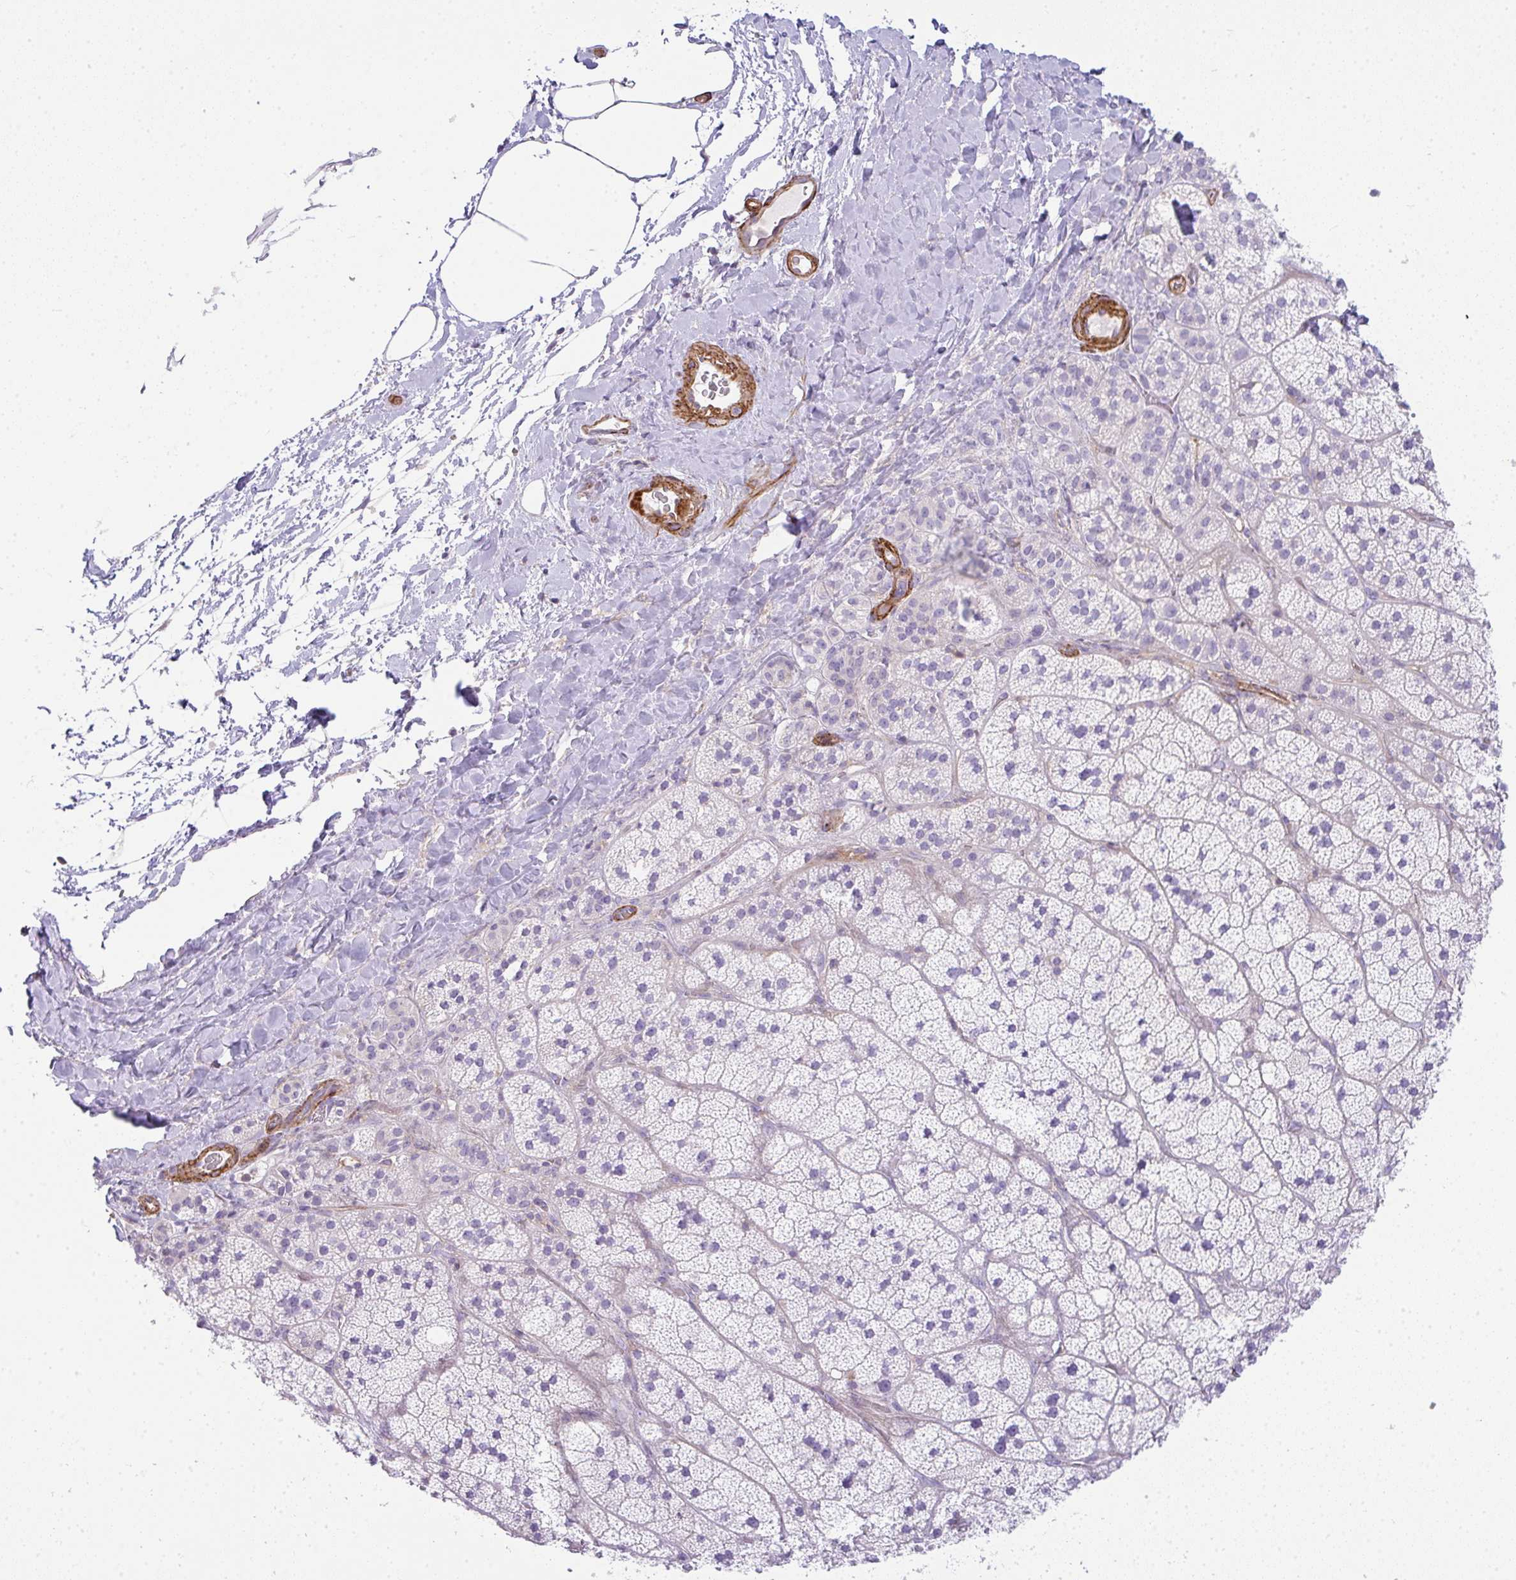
{"staining": {"intensity": "weak", "quantity": "<25%", "location": "cytoplasmic/membranous"}, "tissue": "adrenal gland", "cell_type": "Glandular cells", "image_type": "normal", "snomed": [{"axis": "morphology", "description": "Normal tissue, NOS"}, {"axis": "topography", "description": "Adrenal gland"}], "caption": "IHC micrograph of unremarkable human adrenal gland stained for a protein (brown), which reveals no positivity in glandular cells. The staining was performed using DAB to visualize the protein expression in brown, while the nuclei were stained in blue with hematoxylin (Magnification: 20x).", "gene": "CDRT15", "patient": {"sex": "male", "age": 57}}